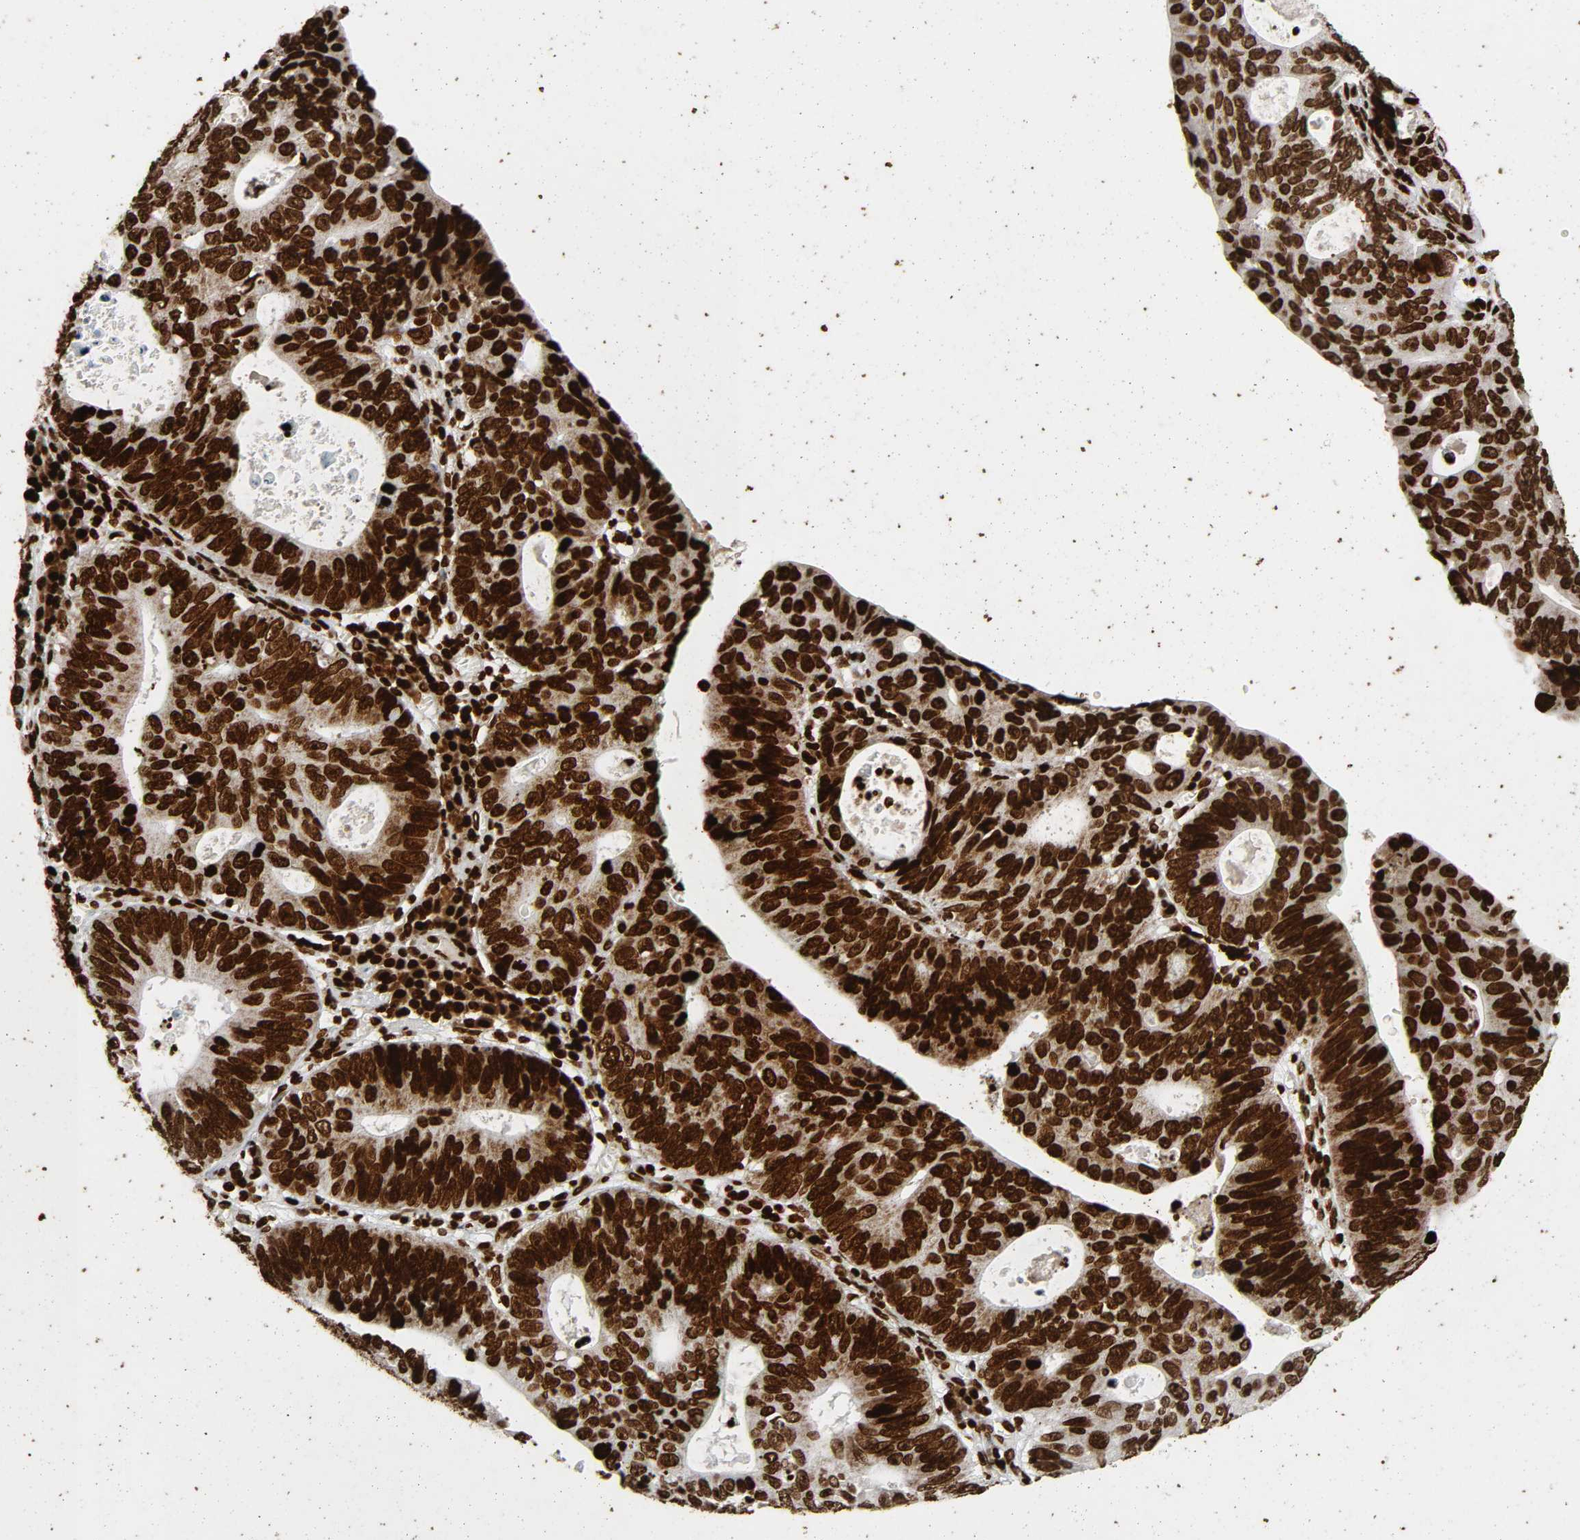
{"staining": {"intensity": "strong", "quantity": ">75%", "location": "nuclear"}, "tissue": "stomach cancer", "cell_type": "Tumor cells", "image_type": "cancer", "snomed": [{"axis": "morphology", "description": "Adenocarcinoma, NOS"}, {"axis": "topography", "description": "Stomach"}], "caption": "A high amount of strong nuclear positivity is identified in approximately >75% of tumor cells in stomach cancer (adenocarcinoma) tissue.", "gene": "RXRA", "patient": {"sex": "male", "age": 59}}